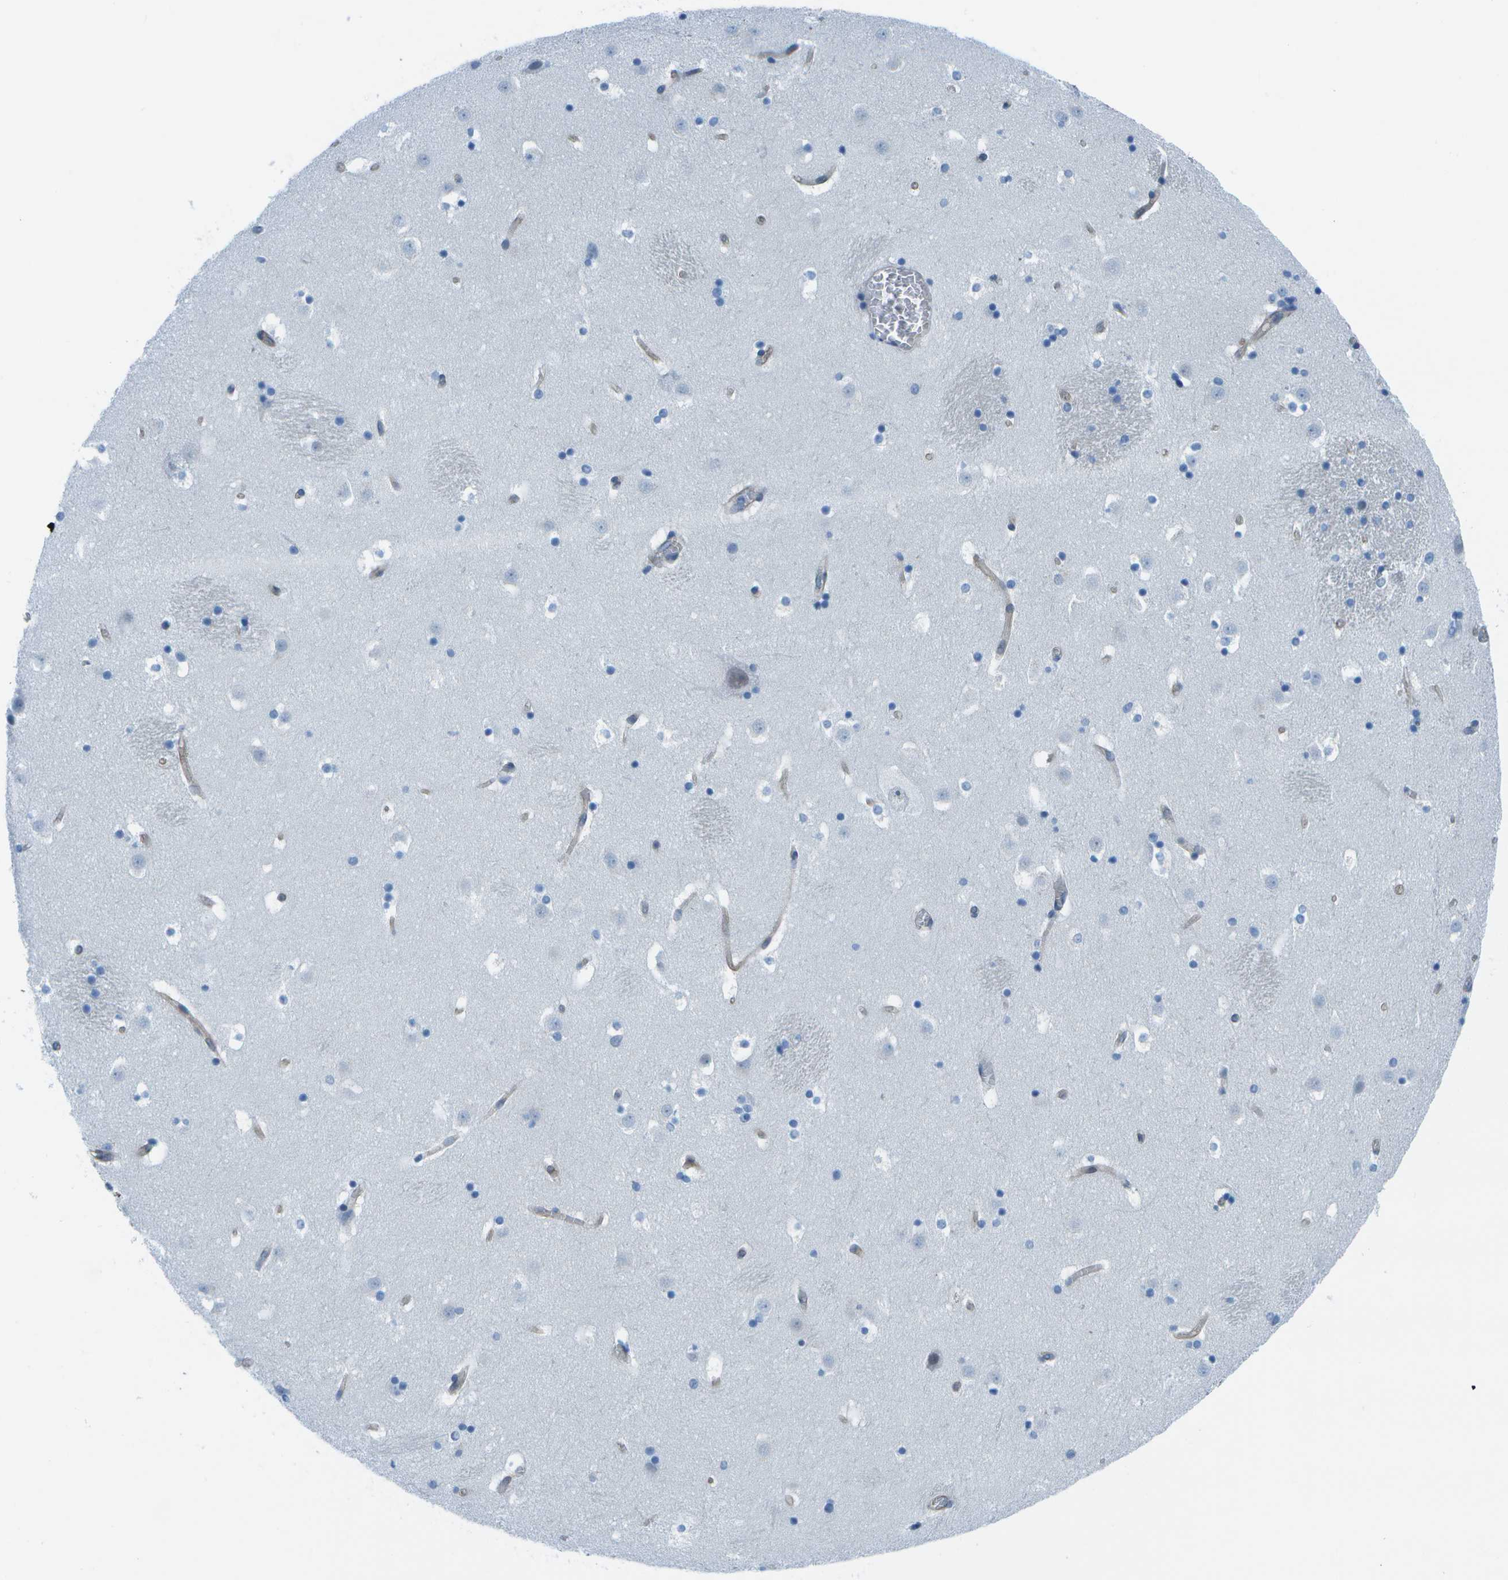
{"staining": {"intensity": "negative", "quantity": "none", "location": "none"}, "tissue": "caudate", "cell_type": "Glial cells", "image_type": "normal", "snomed": [{"axis": "morphology", "description": "Normal tissue, NOS"}, {"axis": "topography", "description": "Lateral ventricle wall"}], "caption": "Human caudate stained for a protein using immunohistochemistry (IHC) demonstrates no positivity in glial cells.", "gene": "SORBS3", "patient": {"sex": "male", "age": 45}}